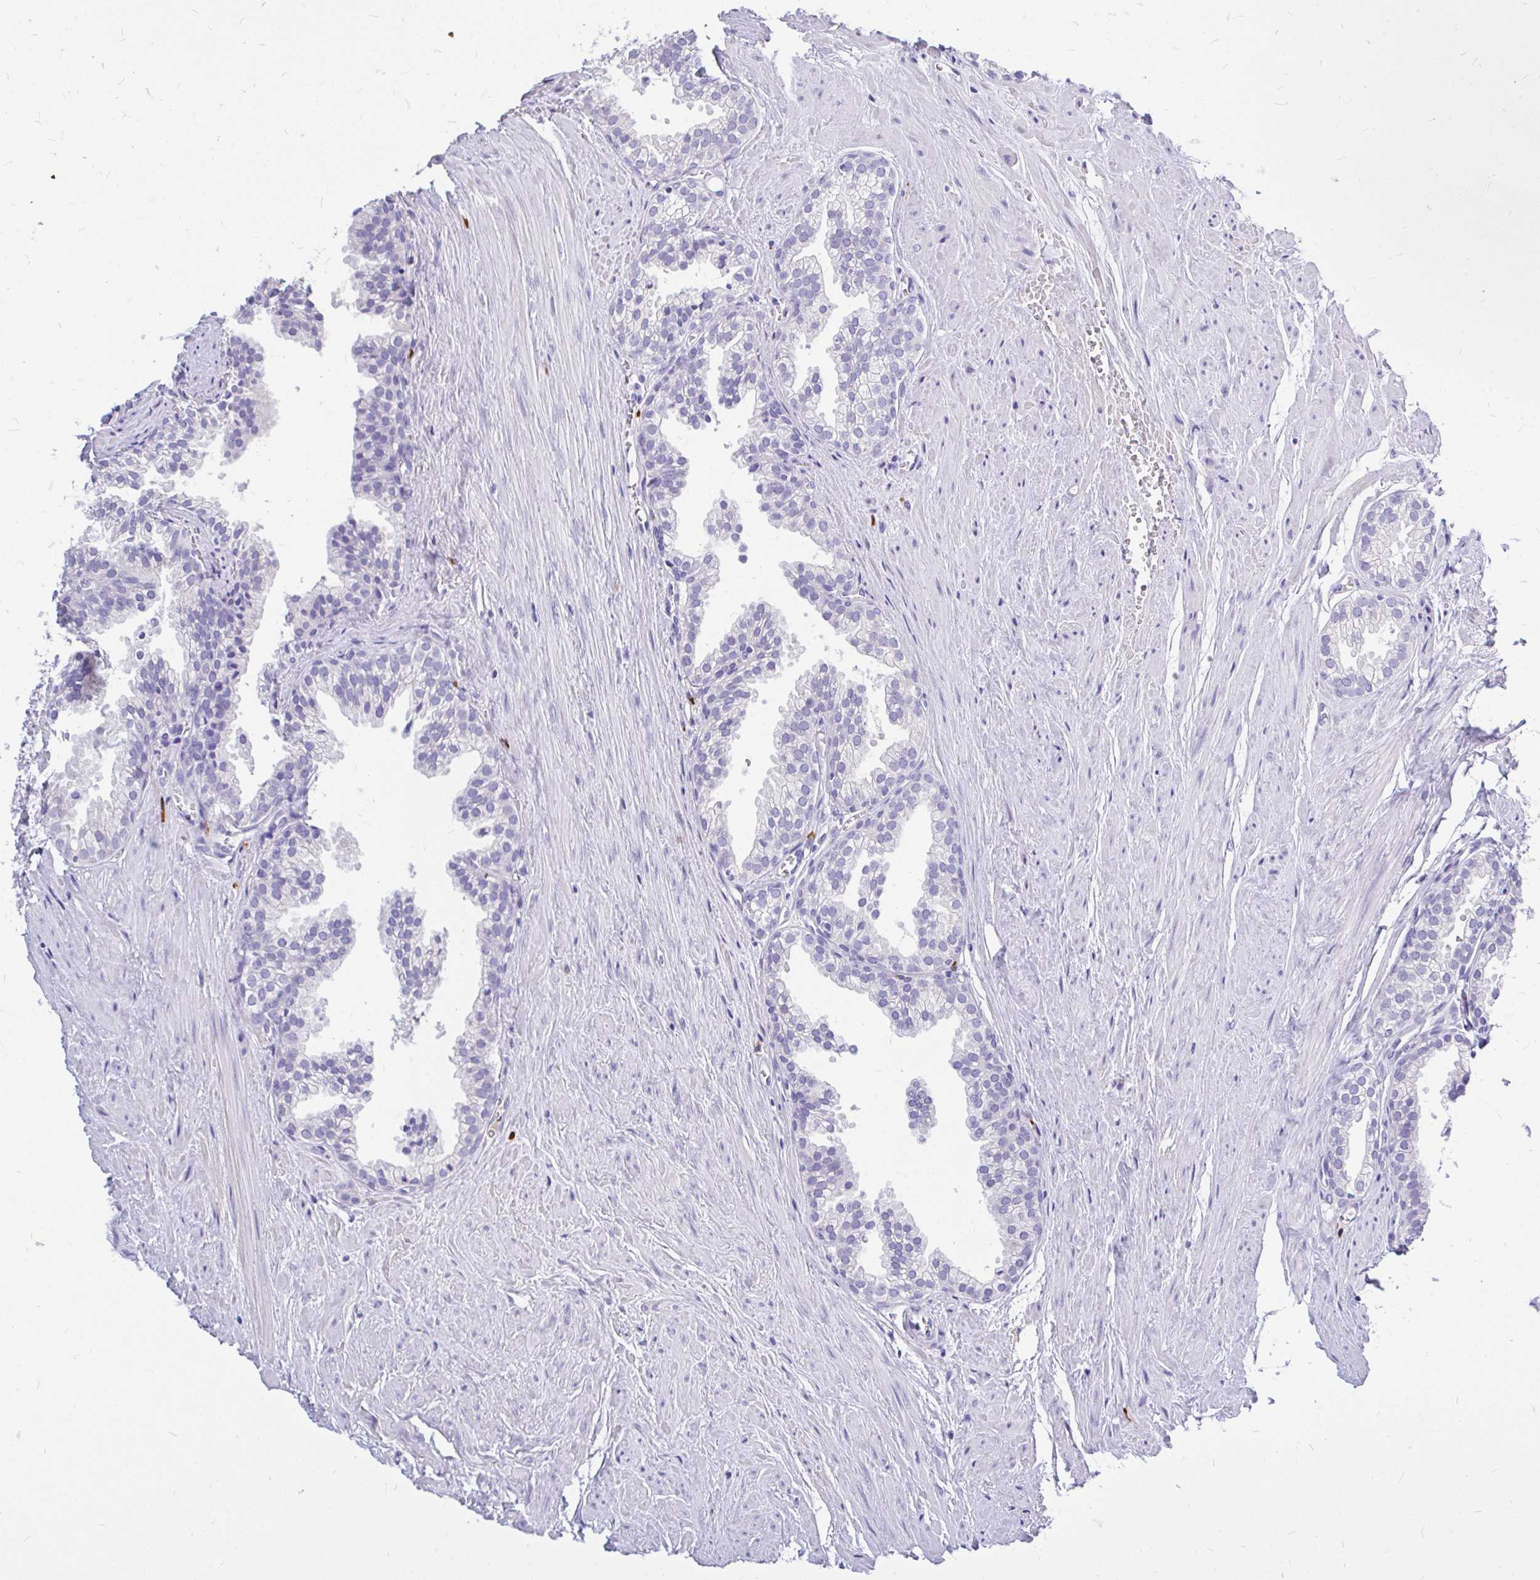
{"staining": {"intensity": "negative", "quantity": "none", "location": "none"}, "tissue": "prostate", "cell_type": "Glandular cells", "image_type": "normal", "snomed": [{"axis": "morphology", "description": "Normal tissue, NOS"}, {"axis": "topography", "description": "Prostate"}, {"axis": "topography", "description": "Peripheral nerve tissue"}], "caption": "The micrograph exhibits no significant positivity in glandular cells of prostate. The staining is performed using DAB brown chromogen with nuclei counter-stained in using hematoxylin.", "gene": "MAP1LC3A", "patient": {"sex": "male", "age": 55}}